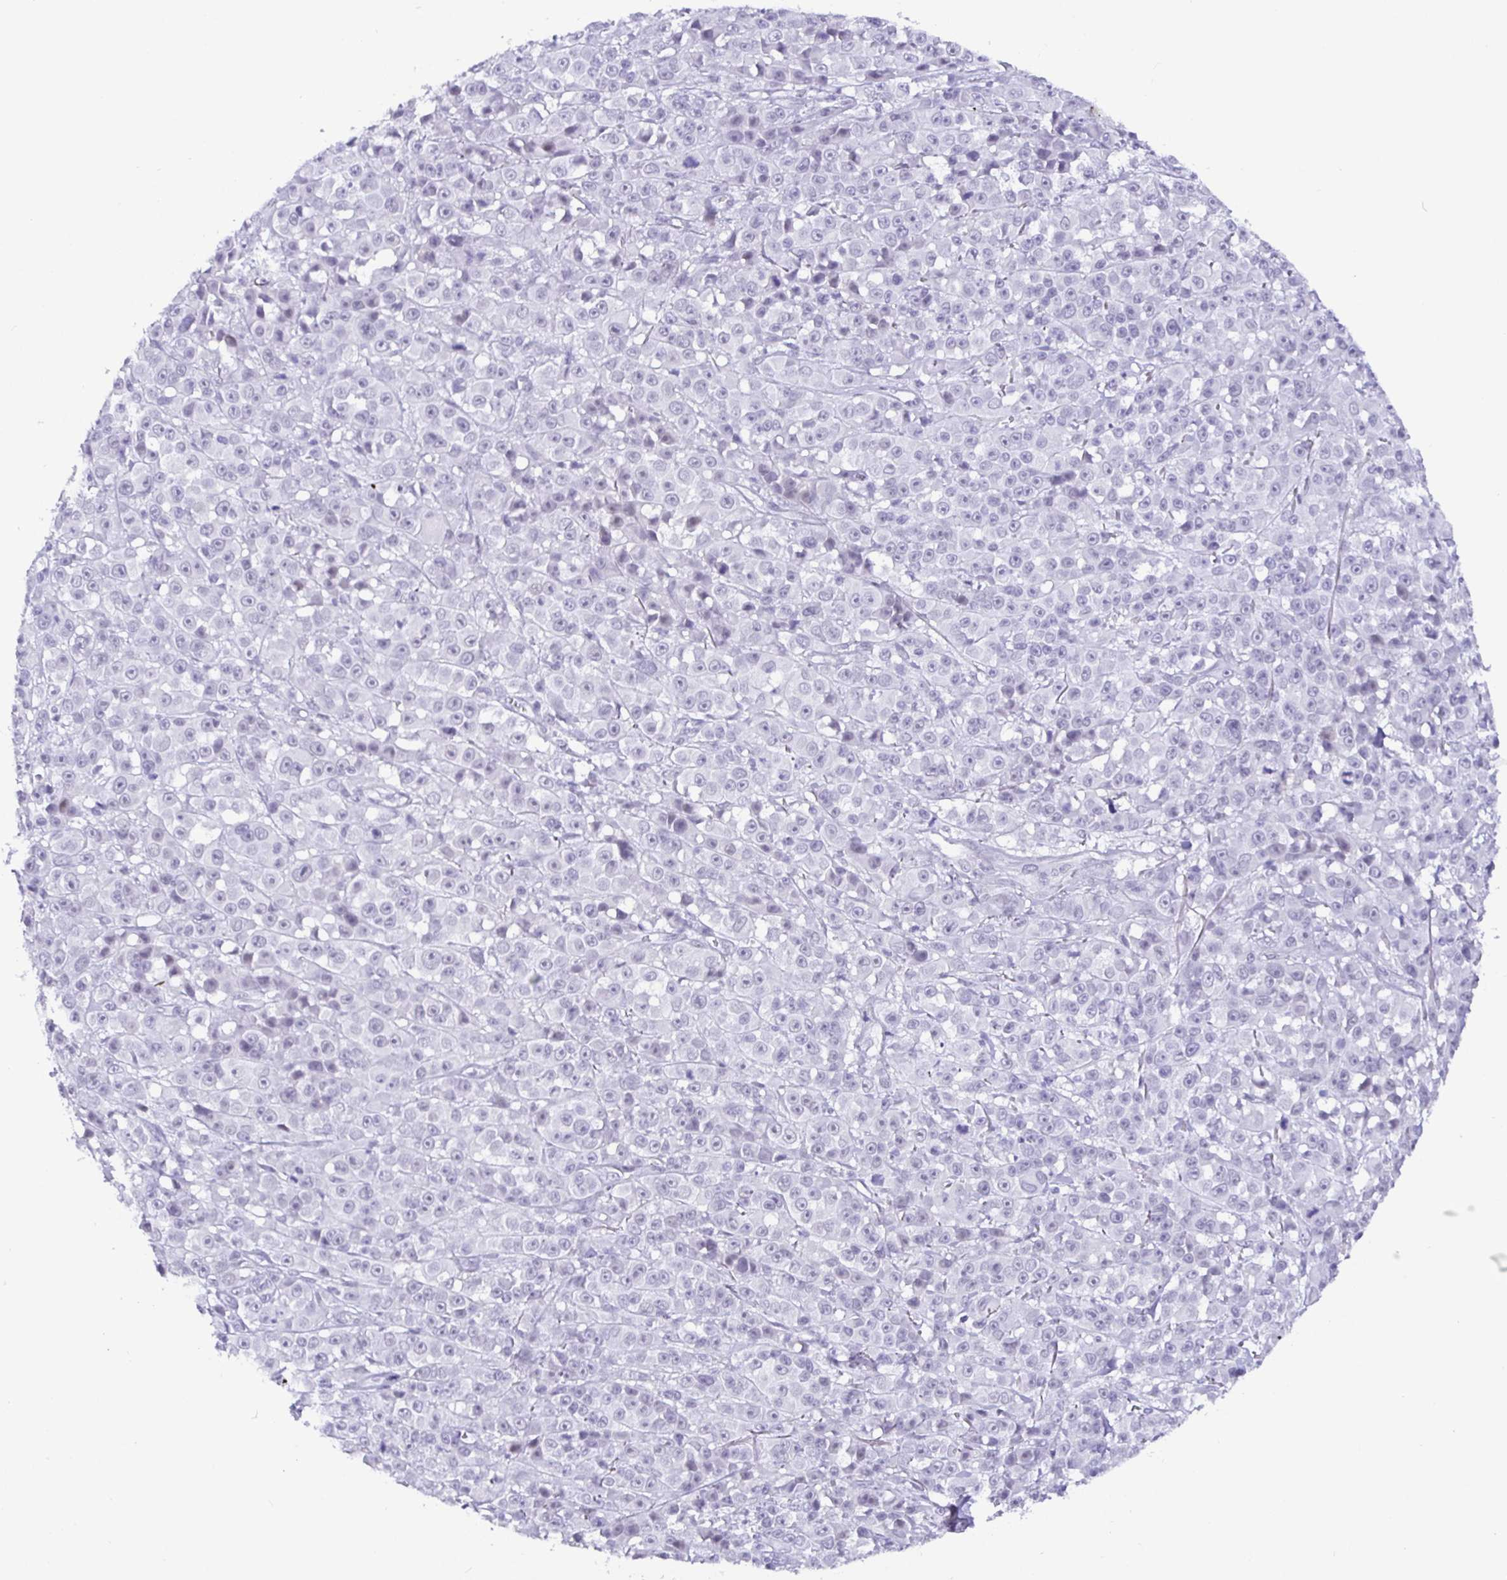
{"staining": {"intensity": "negative", "quantity": "none", "location": "none"}, "tissue": "melanoma", "cell_type": "Tumor cells", "image_type": "cancer", "snomed": [{"axis": "morphology", "description": "Malignant melanoma, NOS"}, {"axis": "topography", "description": "Skin"}, {"axis": "topography", "description": "Skin of back"}], "caption": "Melanoma stained for a protein using immunohistochemistry exhibits no expression tumor cells.", "gene": "NUP188", "patient": {"sex": "male", "age": 91}}